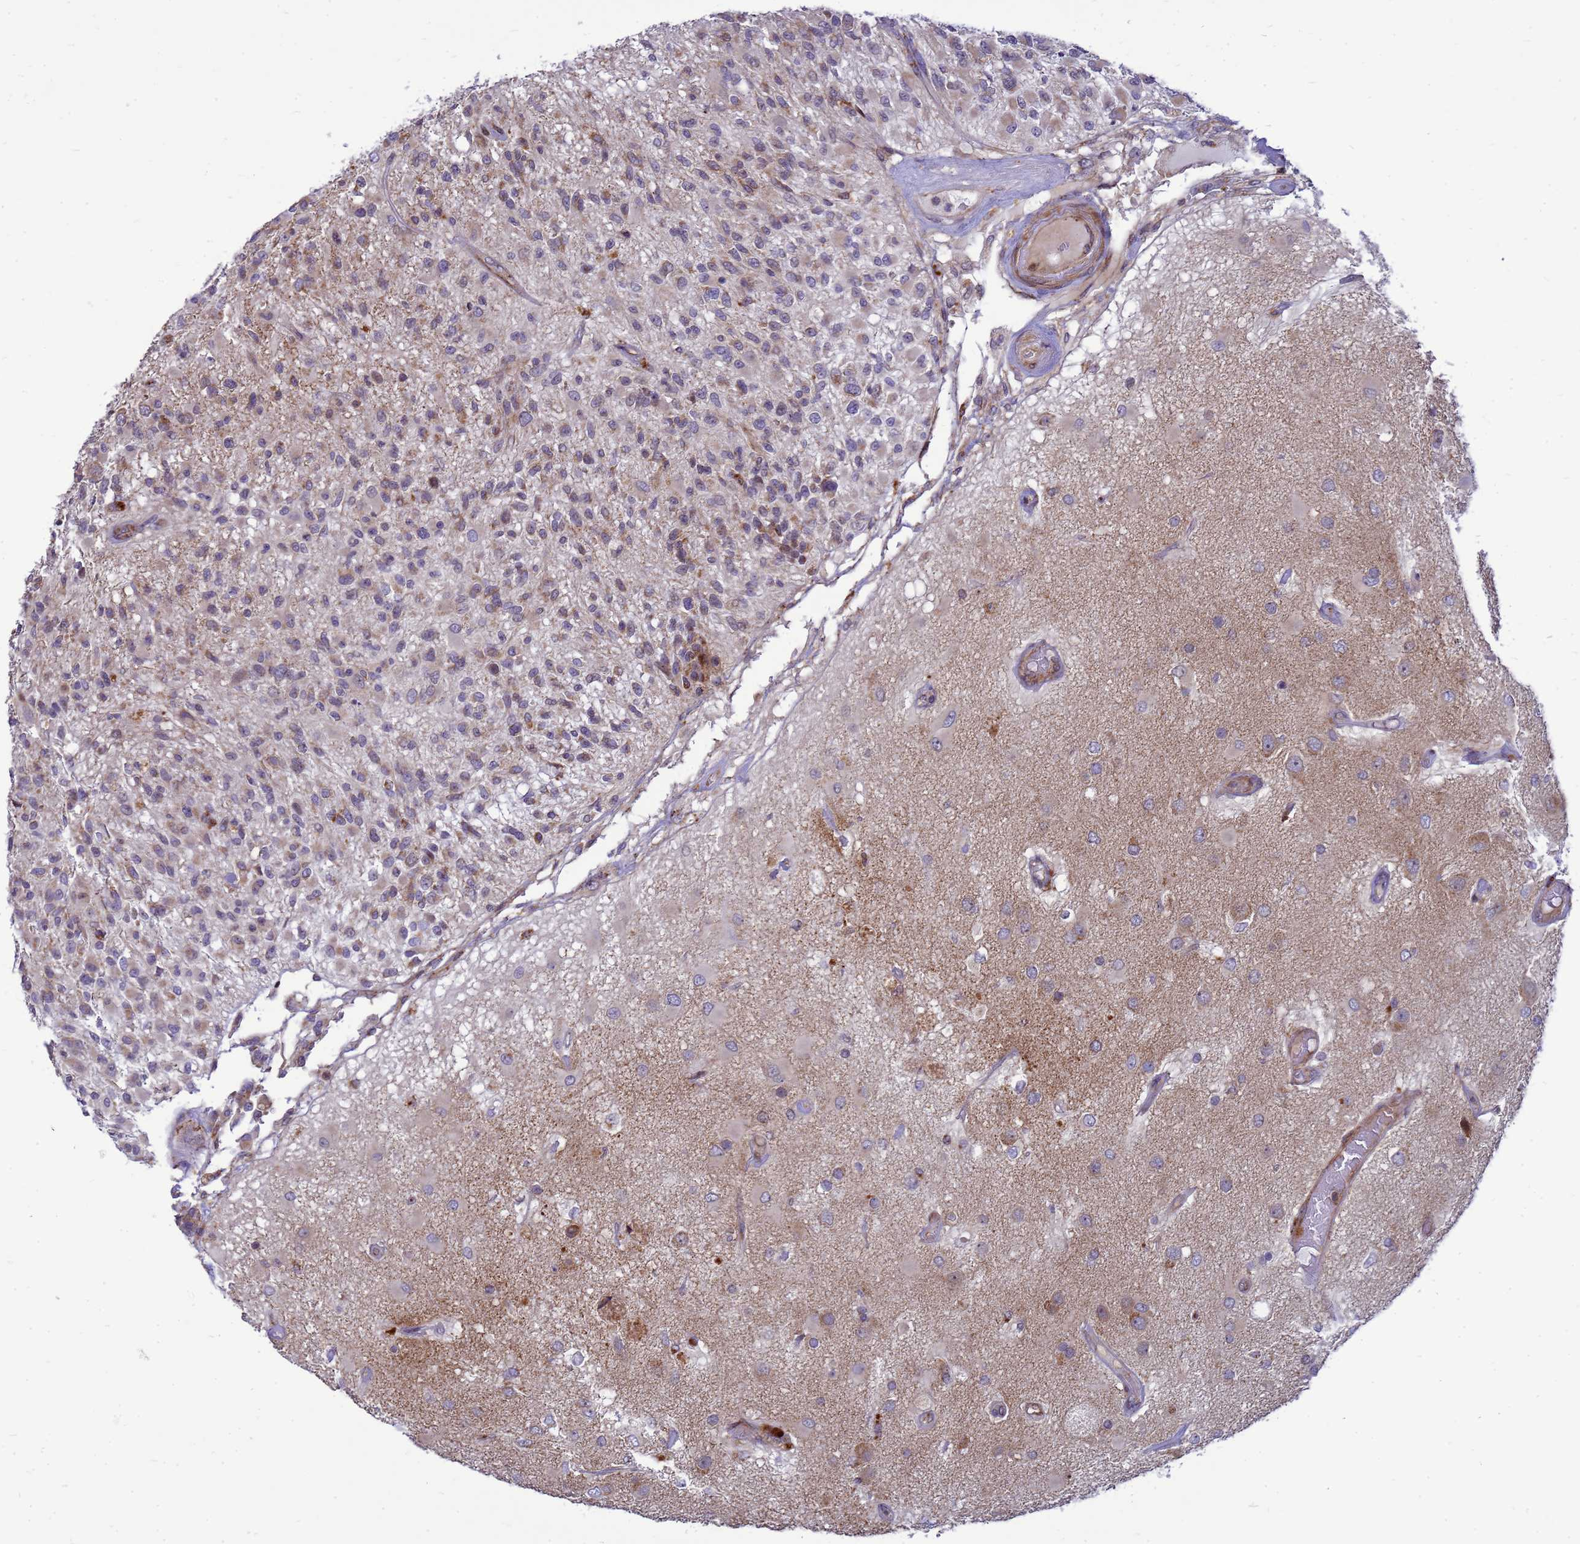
{"staining": {"intensity": "moderate", "quantity": "<25%", "location": "cytoplasmic/membranous"}, "tissue": "glioma", "cell_type": "Tumor cells", "image_type": "cancer", "snomed": [{"axis": "morphology", "description": "Glioma, malignant, High grade"}, {"axis": "morphology", "description": "Glioblastoma, NOS"}, {"axis": "topography", "description": "Brain"}], "caption": "Glioma stained with a protein marker shows moderate staining in tumor cells.", "gene": "C12orf43", "patient": {"sex": "male", "age": 60}}